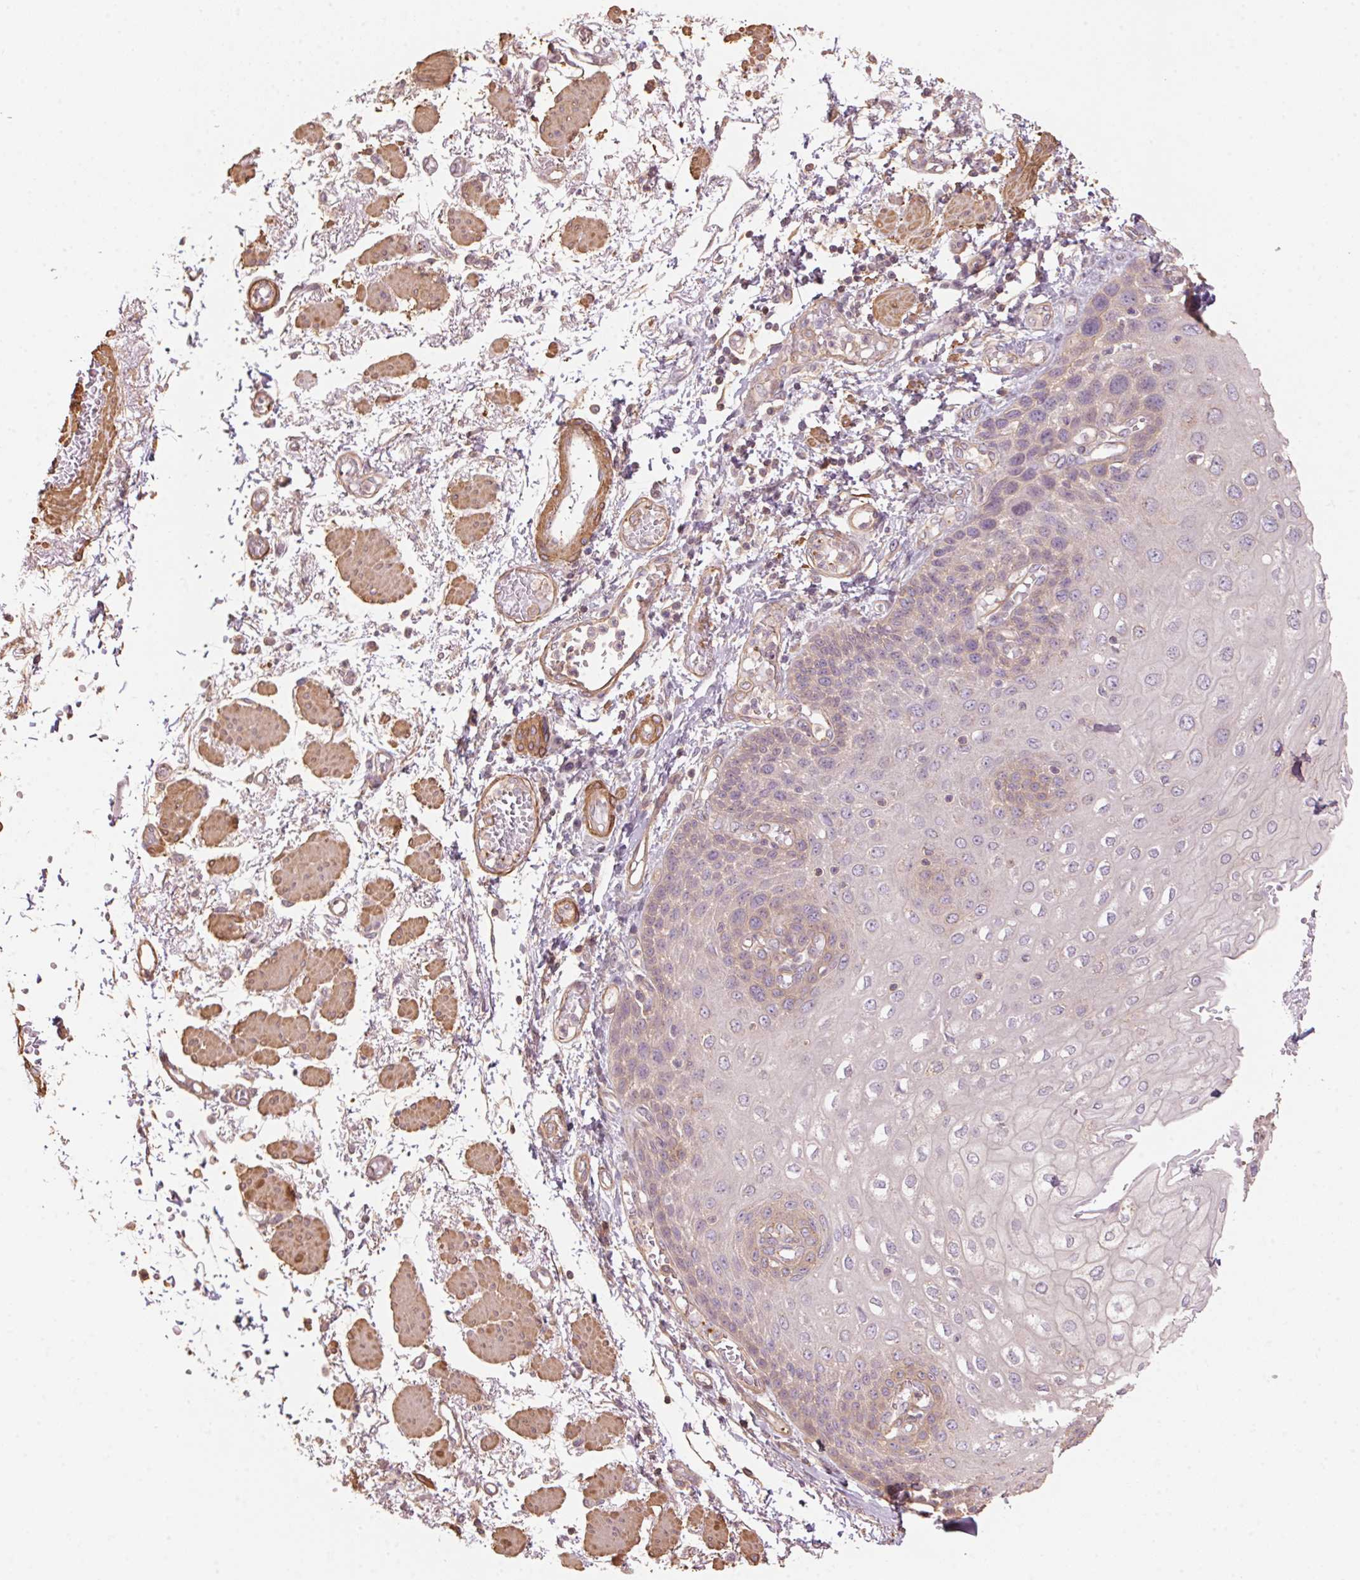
{"staining": {"intensity": "weak", "quantity": "<25%", "location": "cytoplasmic/membranous"}, "tissue": "esophagus", "cell_type": "Squamous epithelial cells", "image_type": "normal", "snomed": [{"axis": "morphology", "description": "Normal tissue, NOS"}, {"axis": "morphology", "description": "Adenocarcinoma, NOS"}, {"axis": "topography", "description": "Esophagus"}], "caption": "High magnification brightfield microscopy of benign esophagus stained with DAB (3,3'-diaminobenzidine) (brown) and counterstained with hematoxylin (blue): squamous epithelial cells show no significant staining. (IHC, brightfield microscopy, high magnification).", "gene": "QDPR", "patient": {"sex": "male", "age": 81}}